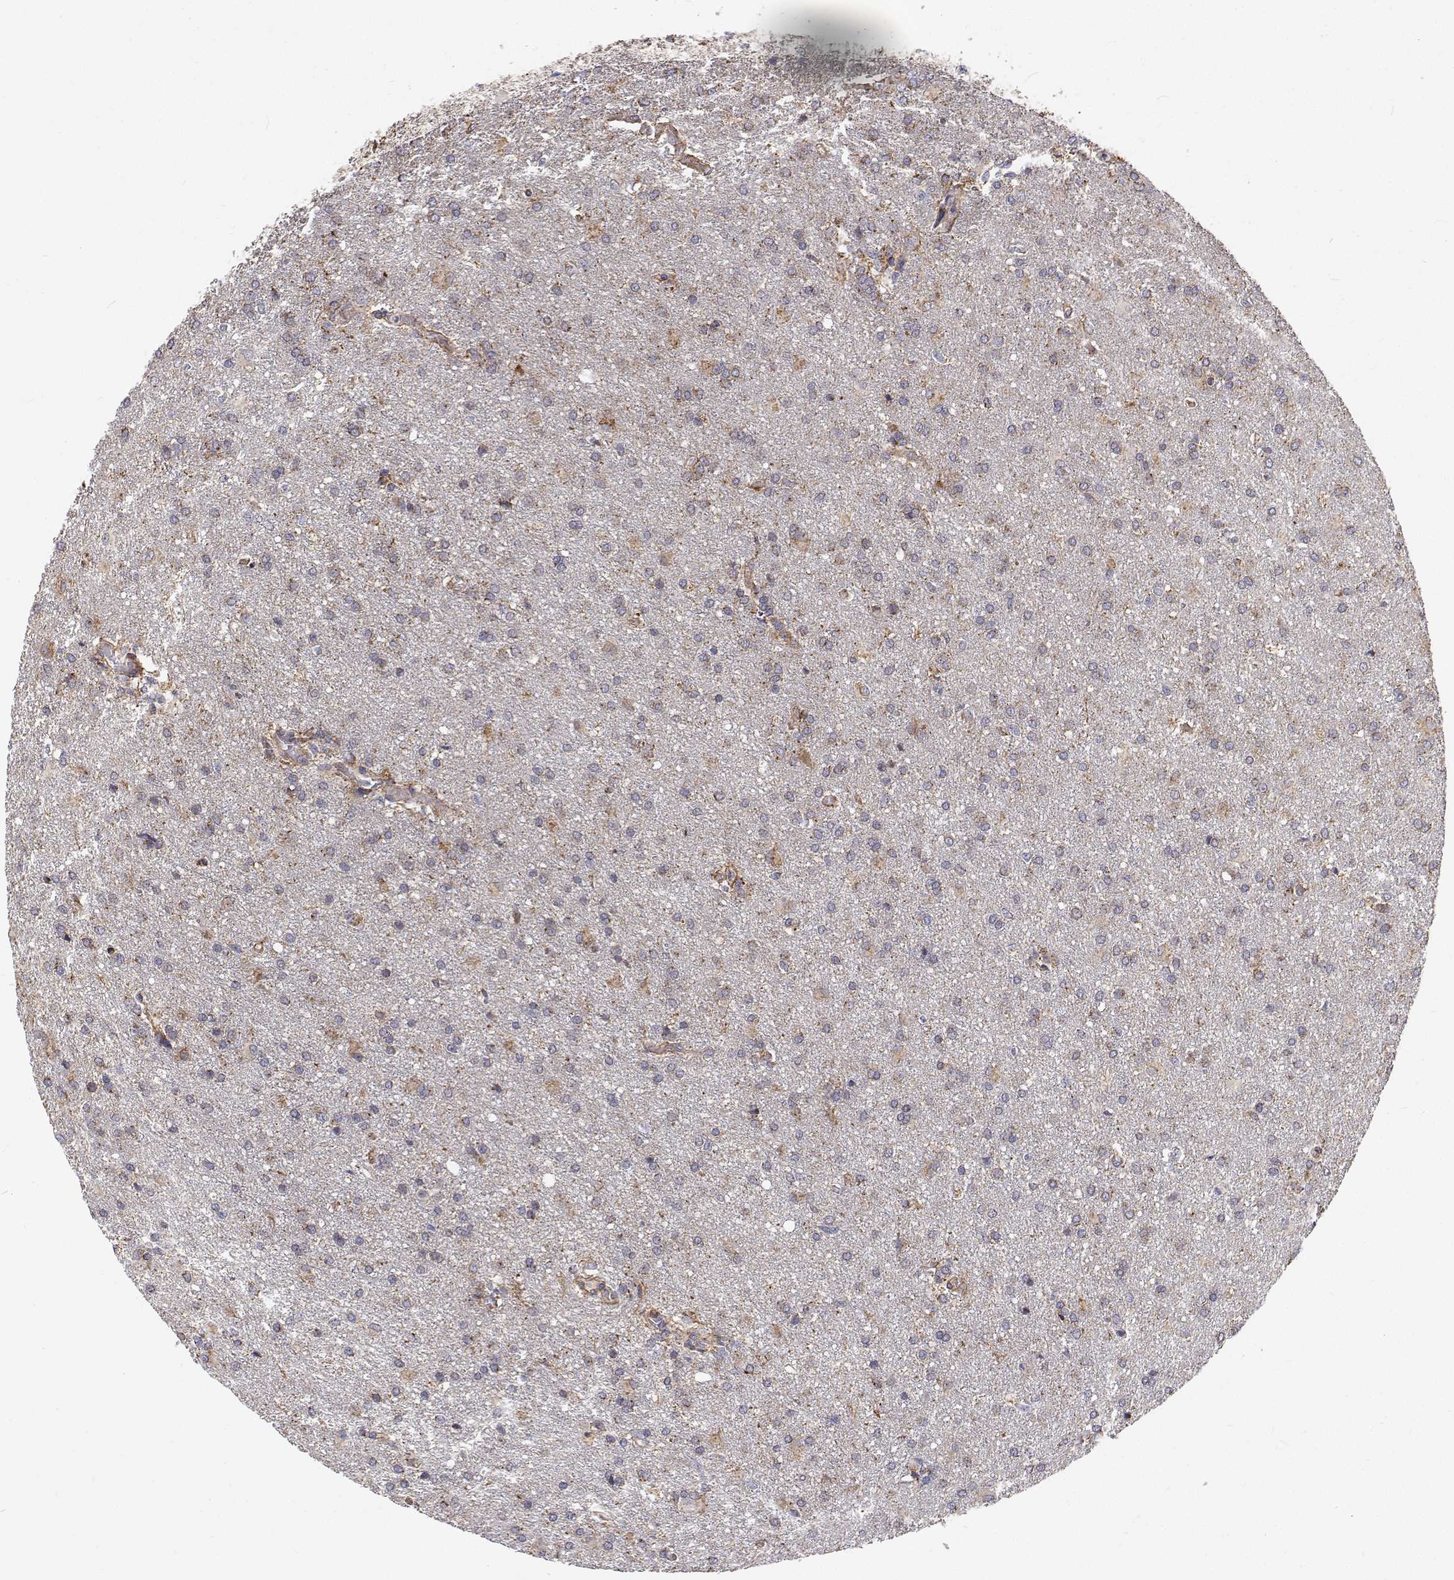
{"staining": {"intensity": "negative", "quantity": "none", "location": "none"}, "tissue": "glioma", "cell_type": "Tumor cells", "image_type": "cancer", "snomed": [{"axis": "morphology", "description": "Glioma, malignant, High grade"}, {"axis": "topography", "description": "Brain"}], "caption": "IHC of glioma demonstrates no expression in tumor cells.", "gene": "SPICE1", "patient": {"sex": "male", "age": 68}}